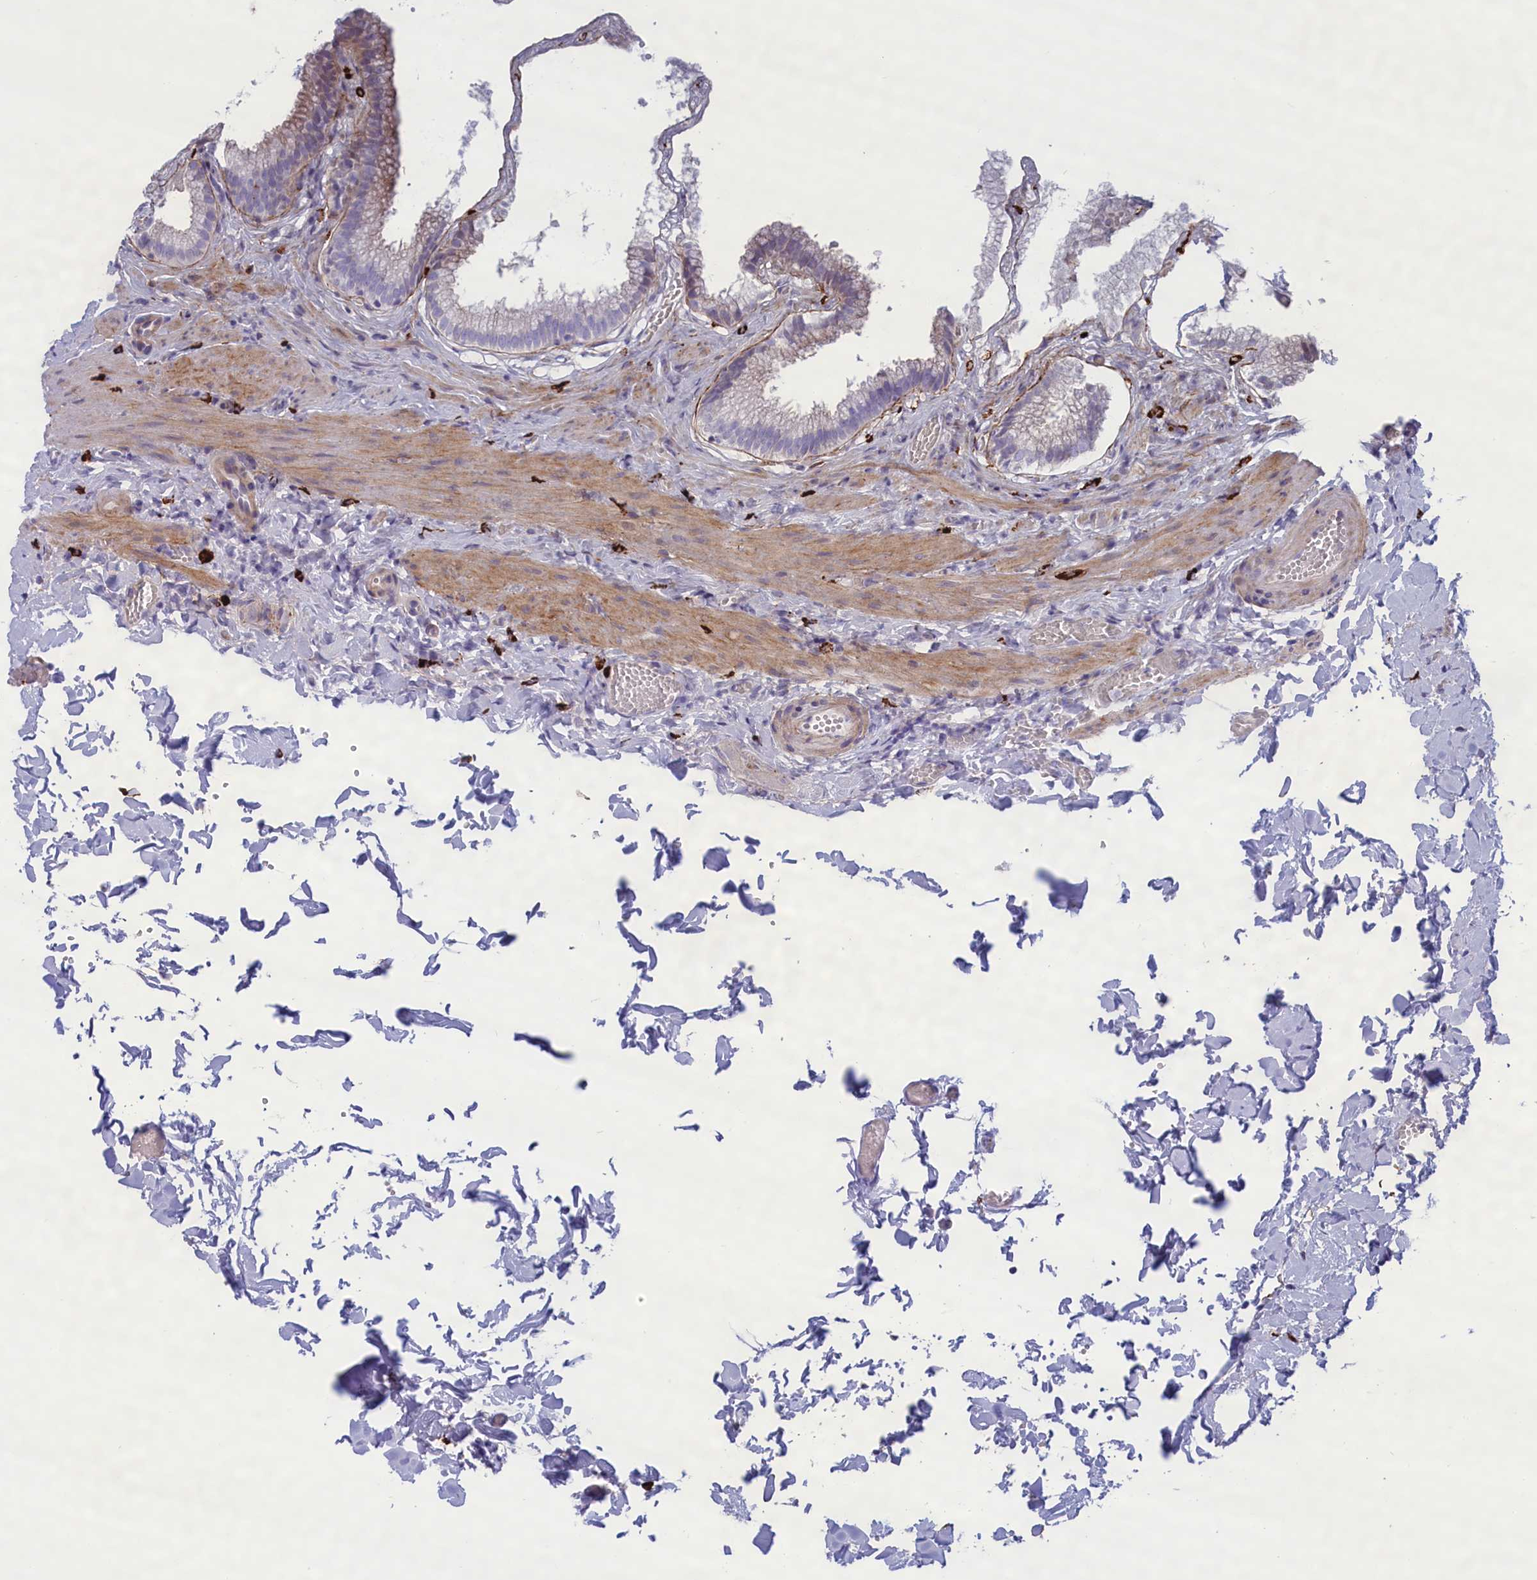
{"staining": {"intensity": "negative", "quantity": "none", "location": "none"}, "tissue": "gallbladder", "cell_type": "Glandular cells", "image_type": "normal", "snomed": [{"axis": "morphology", "description": "Normal tissue, NOS"}, {"axis": "topography", "description": "Gallbladder"}], "caption": "High magnification brightfield microscopy of unremarkable gallbladder stained with DAB (3,3'-diaminobenzidine) (brown) and counterstained with hematoxylin (blue): glandular cells show no significant positivity.", "gene": "MPV17L2", "patient": {"sex": "male", "age": 38}}